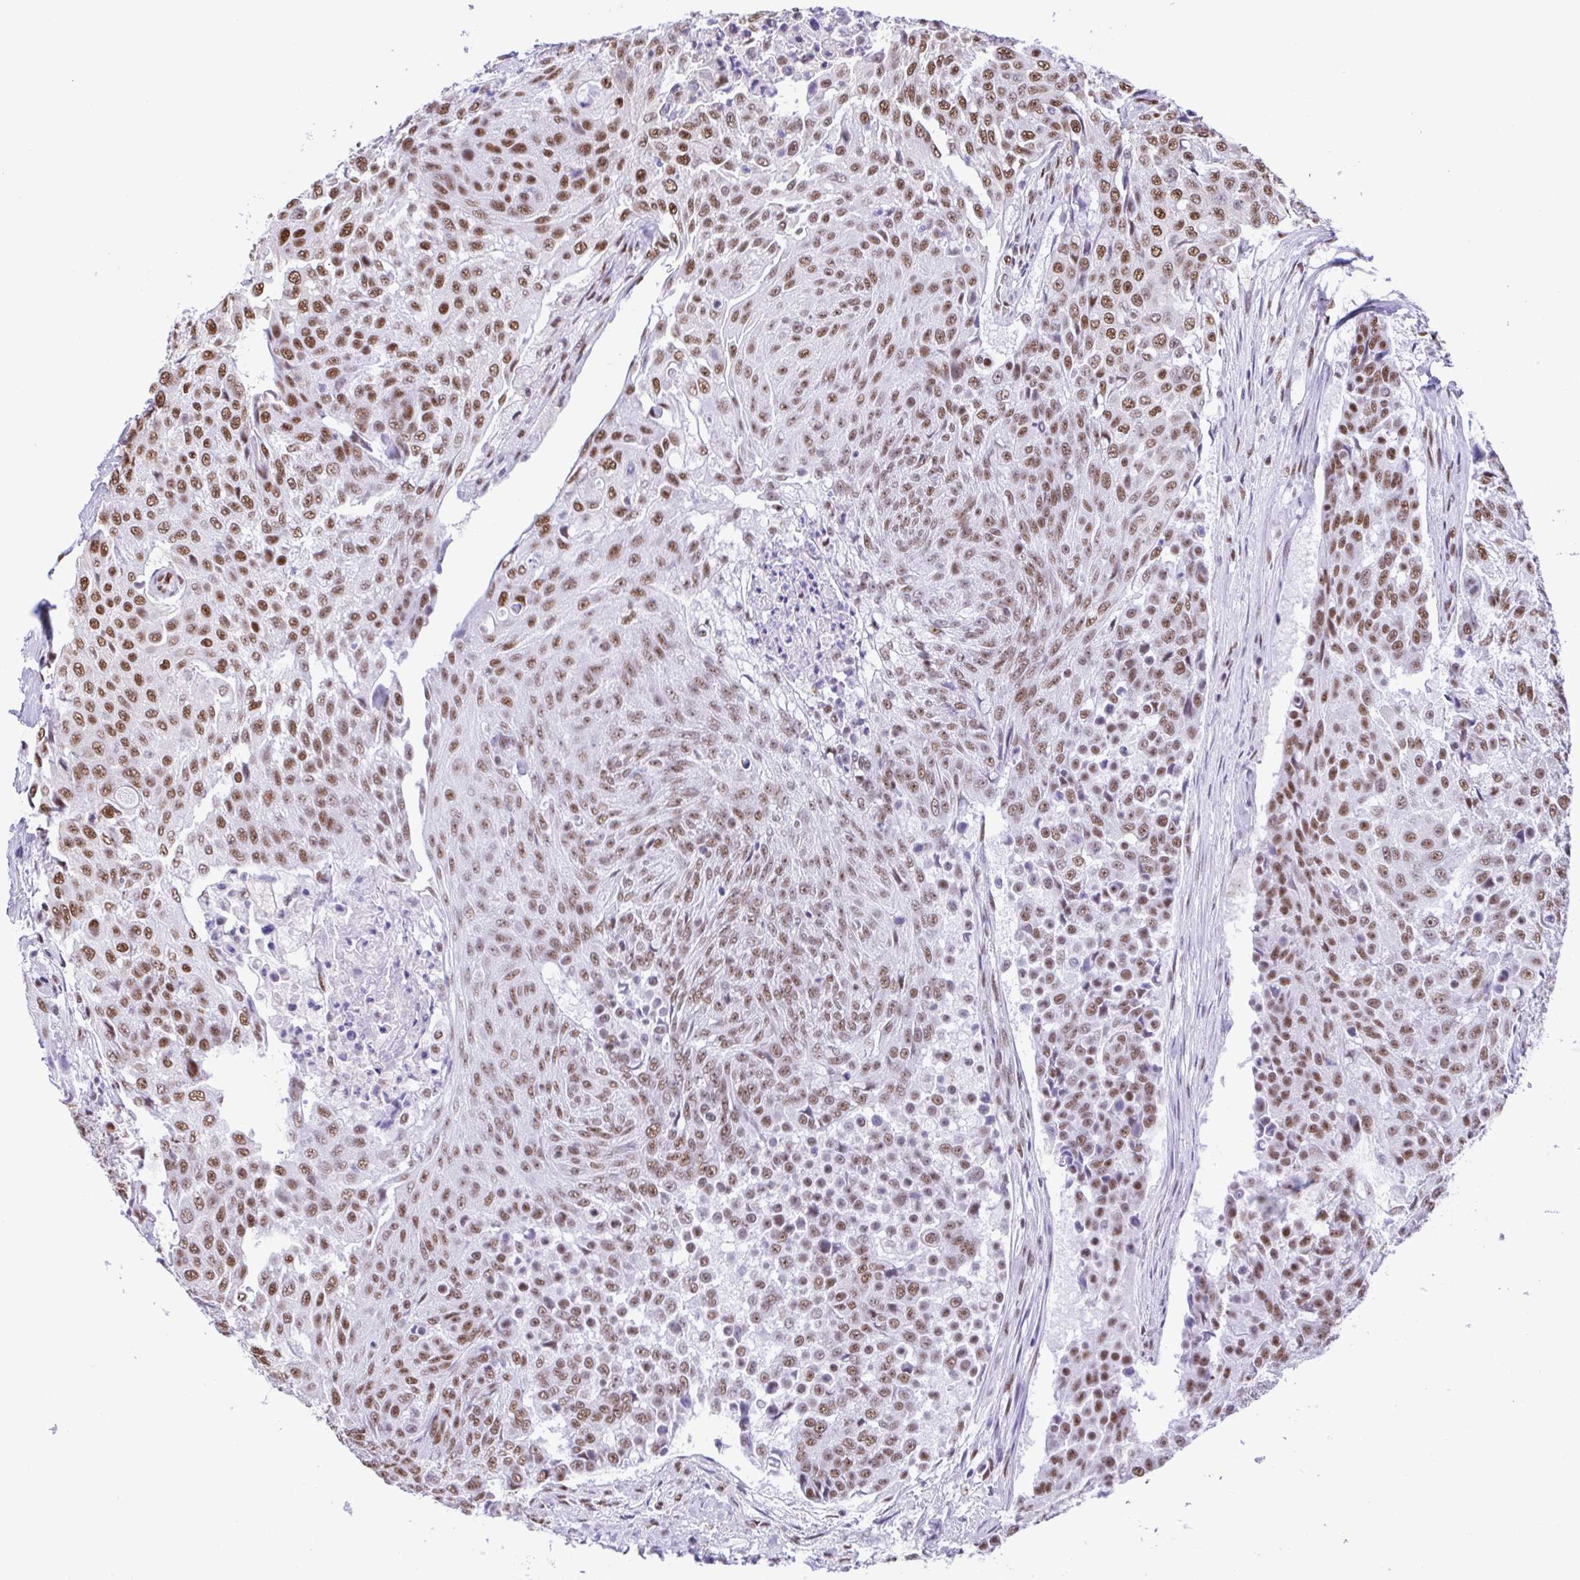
{"staining": {"intensity": "moderate", "quantity": ">75%", "location": "nuclear"}, "tissue": "urothelial cancer", "cell_type": "Tumor cells", "image_type": "cancer", "snomed": [{"axis": "morphology", "description": "Urothelial carcinoma, High grade"}, {"axis": "topography", "description": "Urinary bladder"}], "caption": "Urothelial cancer stained with immunohistochemistry displays moderate nuclear positivity in about >75% of tumor cells. The staining was performed using DAB (3,3'-diaminobenzidine) to visualize the protein expression in brown, while the nuclei were stained in blue with hematoxylin (Magnification: 20x).", "gene": "TRIM28", "patient": {"sex": "female", "age": 63}}